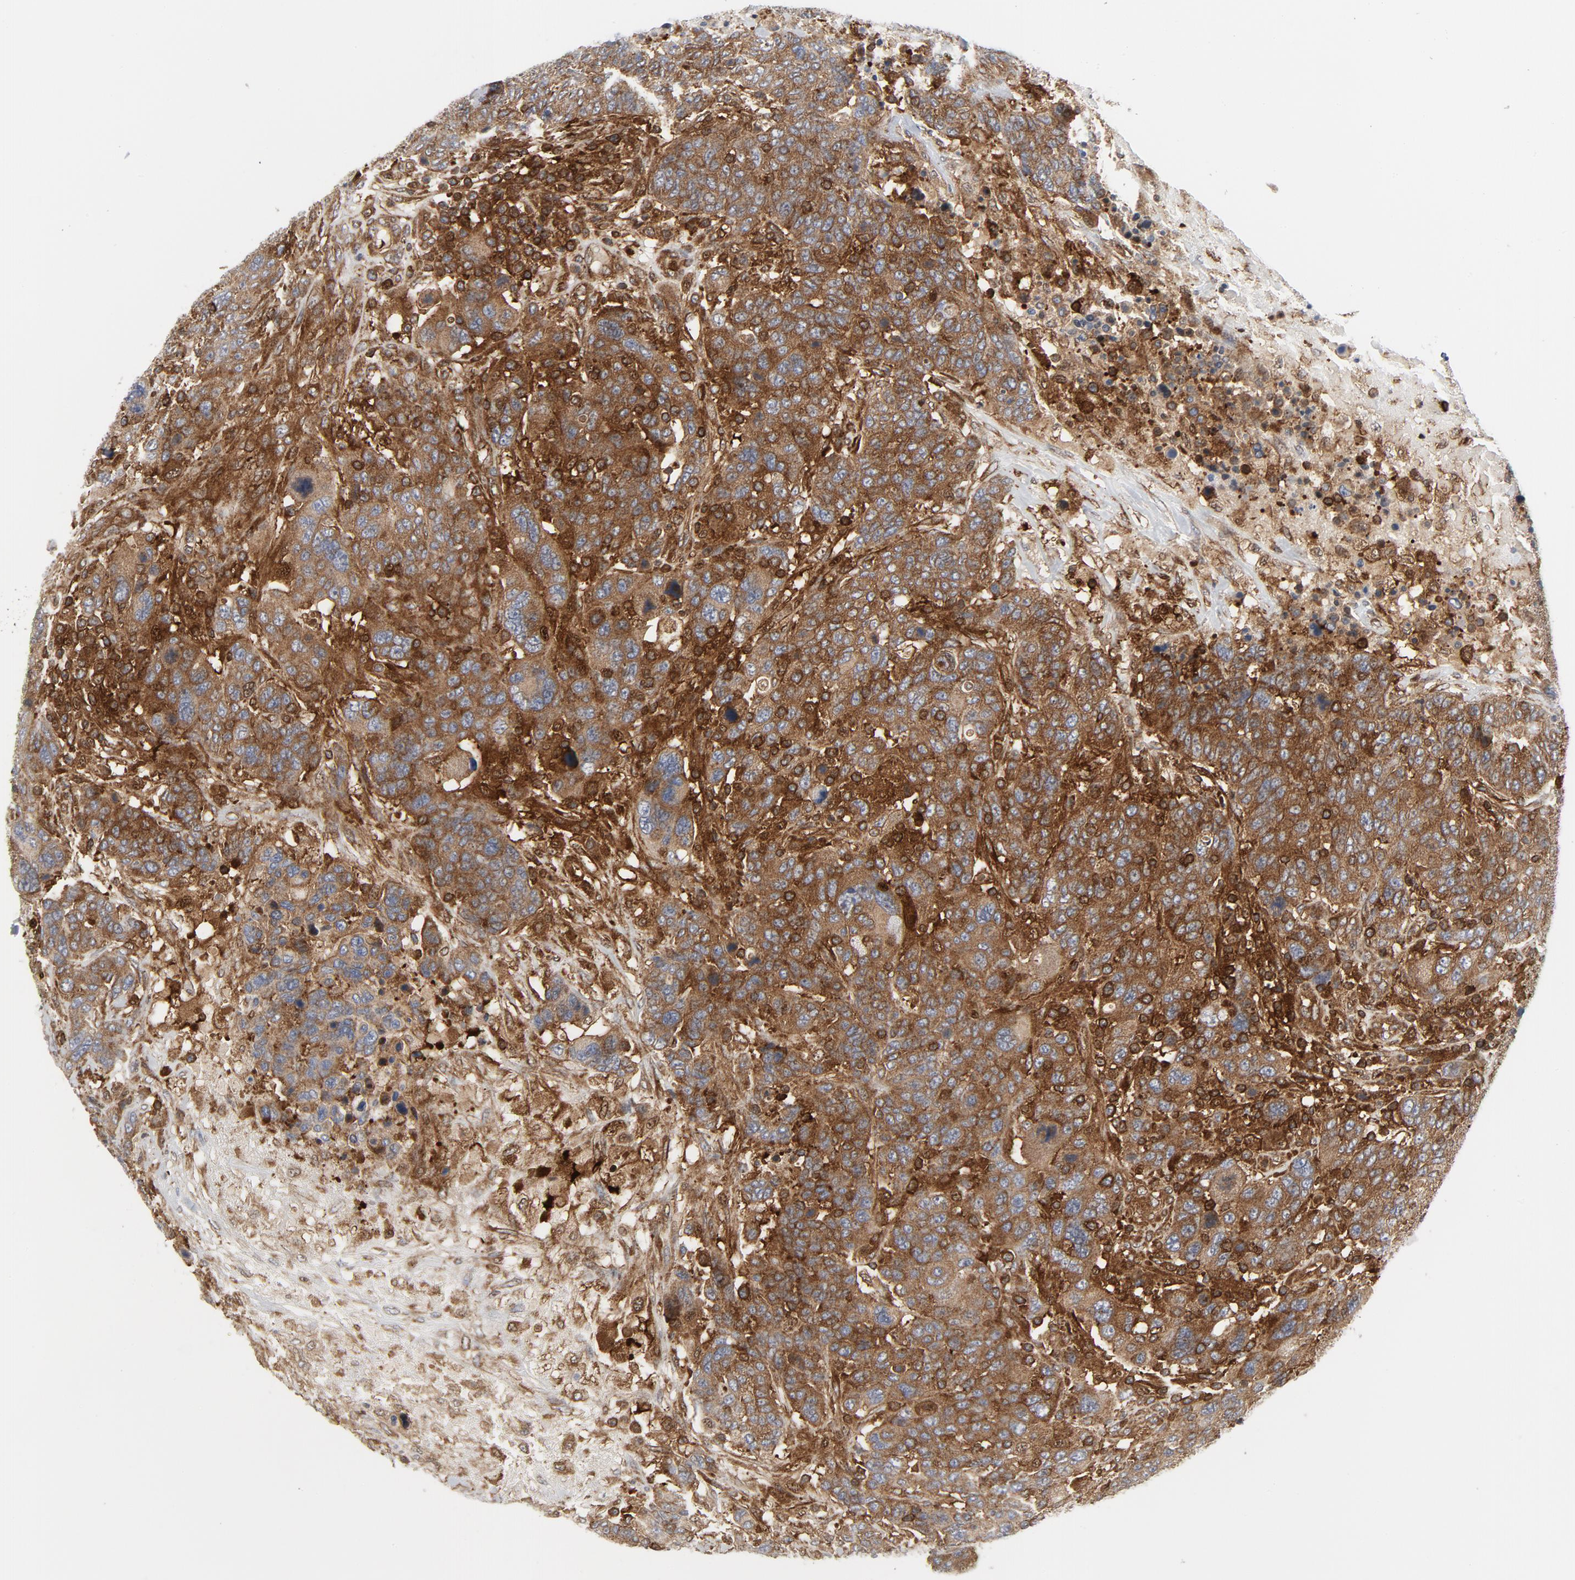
{"staining": {"intensity": "moderate", "quantity": ">75%", "location": "cytoplasmic/membranous"}, "tissue": "breast cancer", "cell_type": "Tumor cells", "image_type": "cancer", "snomed": [{"axis": "morphology", "description": "Duct carcinoma"}, {"axis": "topography", "description": "Breast"}], "caption": "The image exhibits a brown stain indicating the presence of a protein in the cytoplasmic/membranous of tumor cells in breast invasive ductal carcinoma.", "gene": "YES1", "patient": {"sex": "female", "age": 37}}